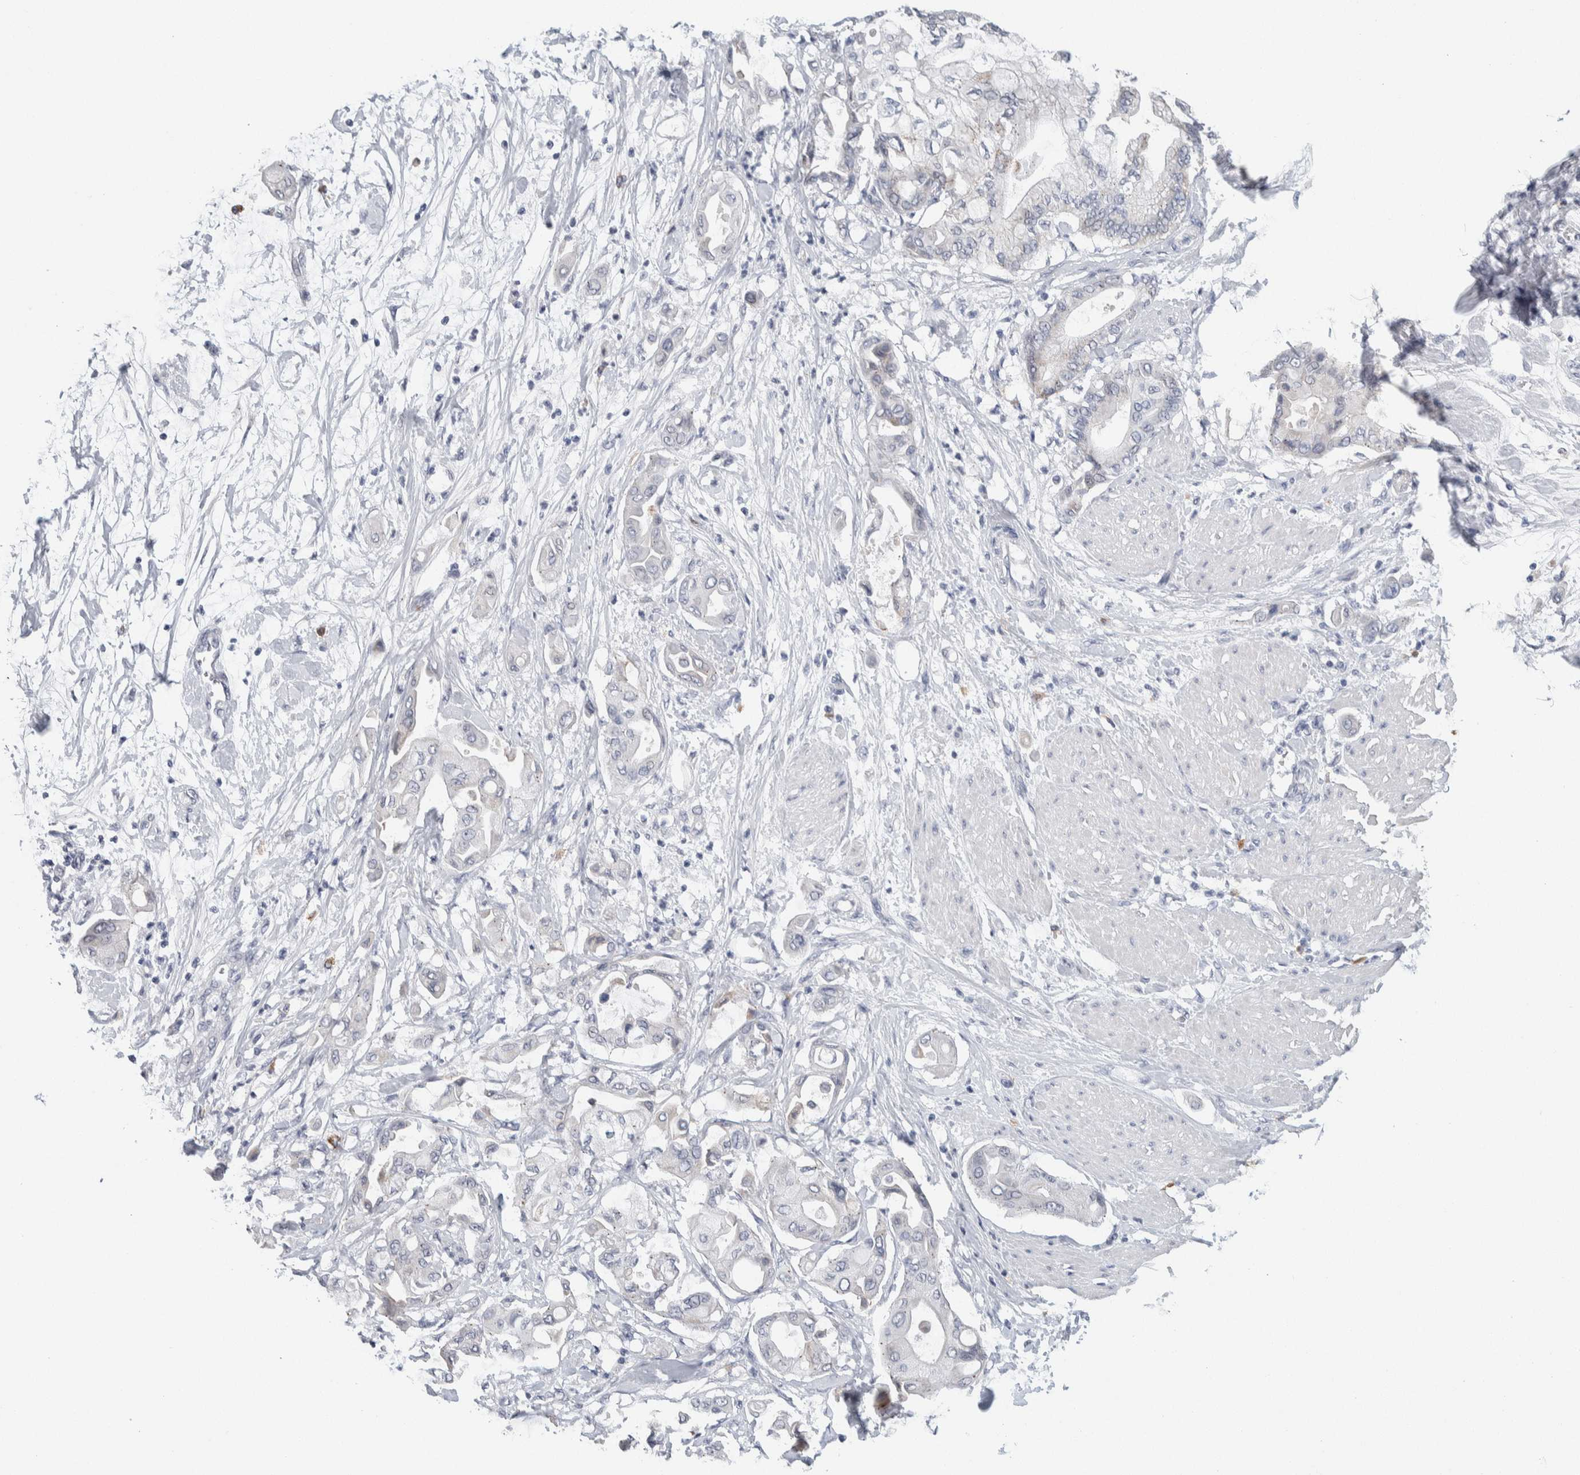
{"staining": {"intensity": "negative", "quantity": "none", "location": "none"}, "tissue": "pancreatic cancer", "cell_type": "Tumor cells", "image_type": "cancer", "snomed": [{"axis": "morphology", "description": "Adenocarcinoma, NOS"}, {"axis": "morphology", "description": "Adenocarcinoma, metastatic, NOS"}, {"axis": "topography", "description": "Lymph node"}, {"axis": "topography", "description": "Pancreas"}, {"axis": "topography", "description": "Duodenum"}], "caption": "Immunohistochemistry (IHC) micrograph of neoplastic tissue: pancreatic cancer stained with DAB shows no significant protein staining in tumor cells.", "gene": "SCN2A", "patient": {"sex": "female", "age": 64}}